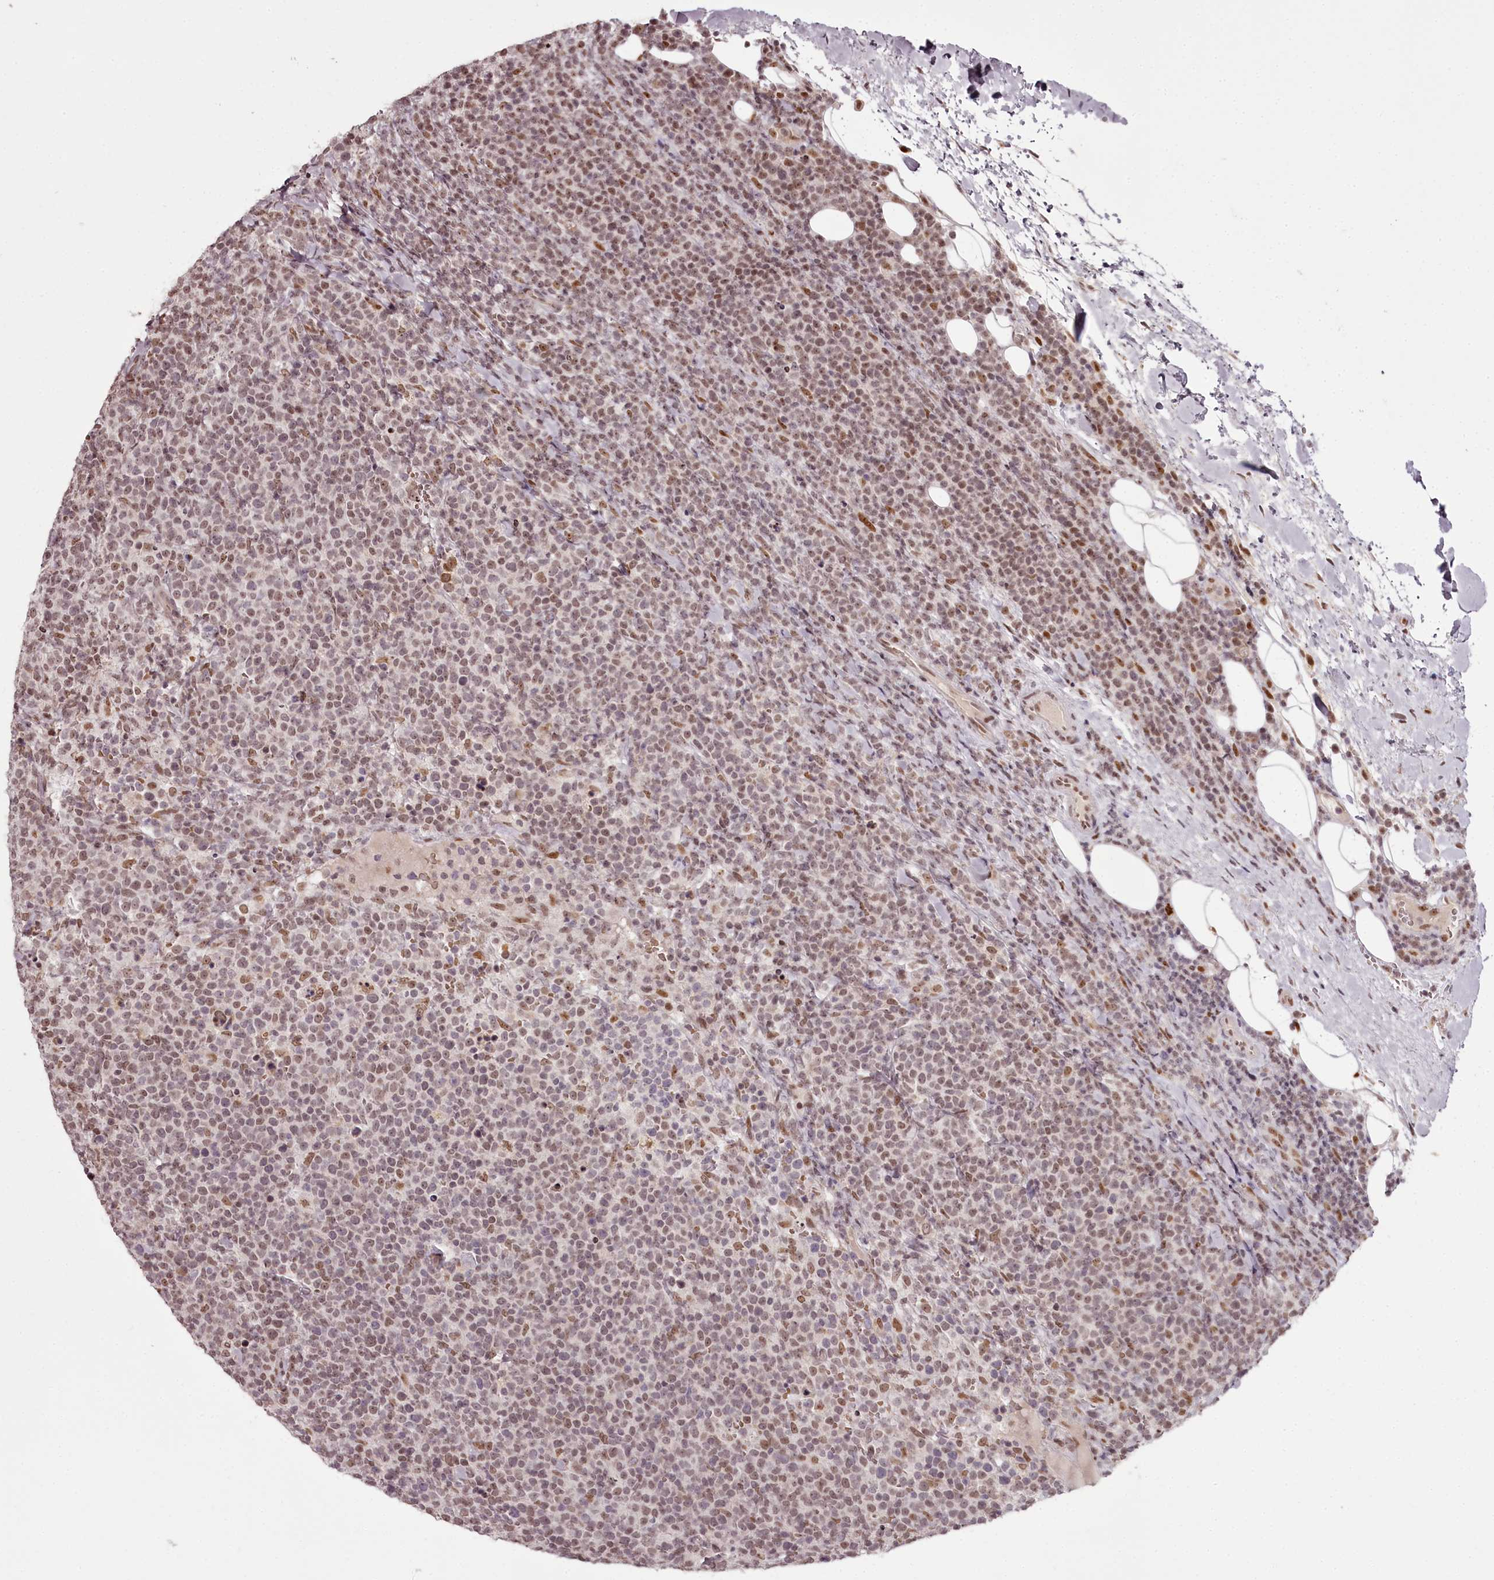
{"staining": {"intensity": "moderate", "quantity": "25%-75%", "location": "nuclear"}, "tissue": "lymphoma", "cell_type": "Tumor cells", "image_type": "cancer", "snomed": [{"axis": "morphology", "description": "Malignant lymphoma, non-Hodgkin's type, High grade"}, {"axis": "topography", "description": "Lymph node"}], "caption": "High-grade malignant lymphoma, non-Hodgkin's type stained with DAB immunohistochemistry (IHC) reveals medium levels of moderate nuclear expression in about 25%-75% of tumor cells.", "gene": "THYN1", "patient": {"sex": "male", "age": 61}}